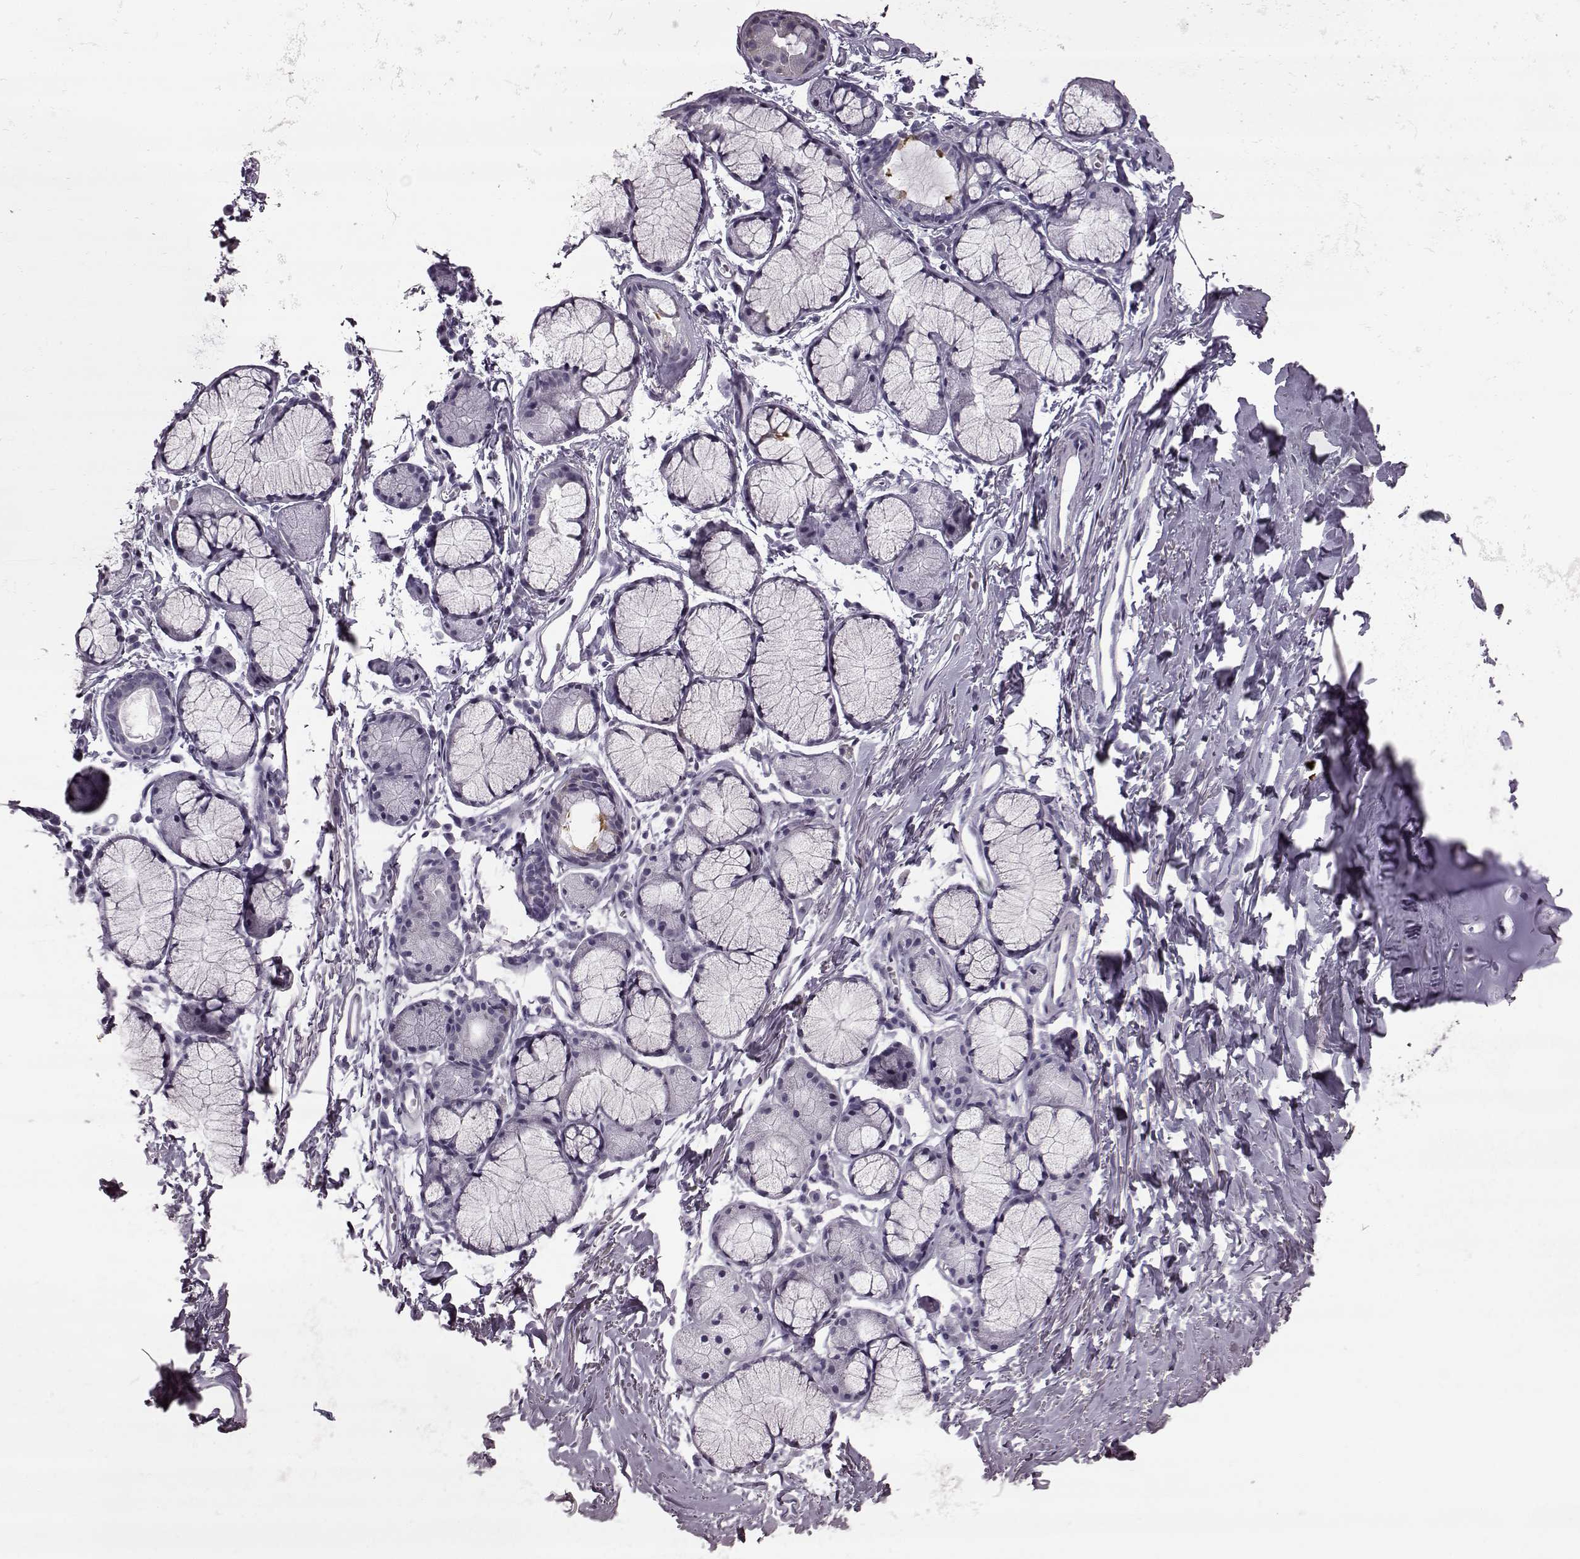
{"staining": {"intensity": "negative", "quantity": "none", "location": "none"}, "tissue": "soft tissue", "cell_type": "Chondrocytes", "image_type": "normal", "snomed": [{"axis": "morphology", "description": "Normal tissue, NOS"}, {"axis": "topography", "description": "Cartilage tissue"}, {"axis": "topography", "description": "Bronchus"}], "caption": "This is a photomicrograph of immunohistochemistry staining of normal soft tissue, which shows no expression in chondrocytes. (Brightfield microscopy of DAB (3,3'-diaminobenzidine) immunohistochemistry at high magnification).", "gene": "ODAD4", "patient": {"sex": "female", "age": 79}}